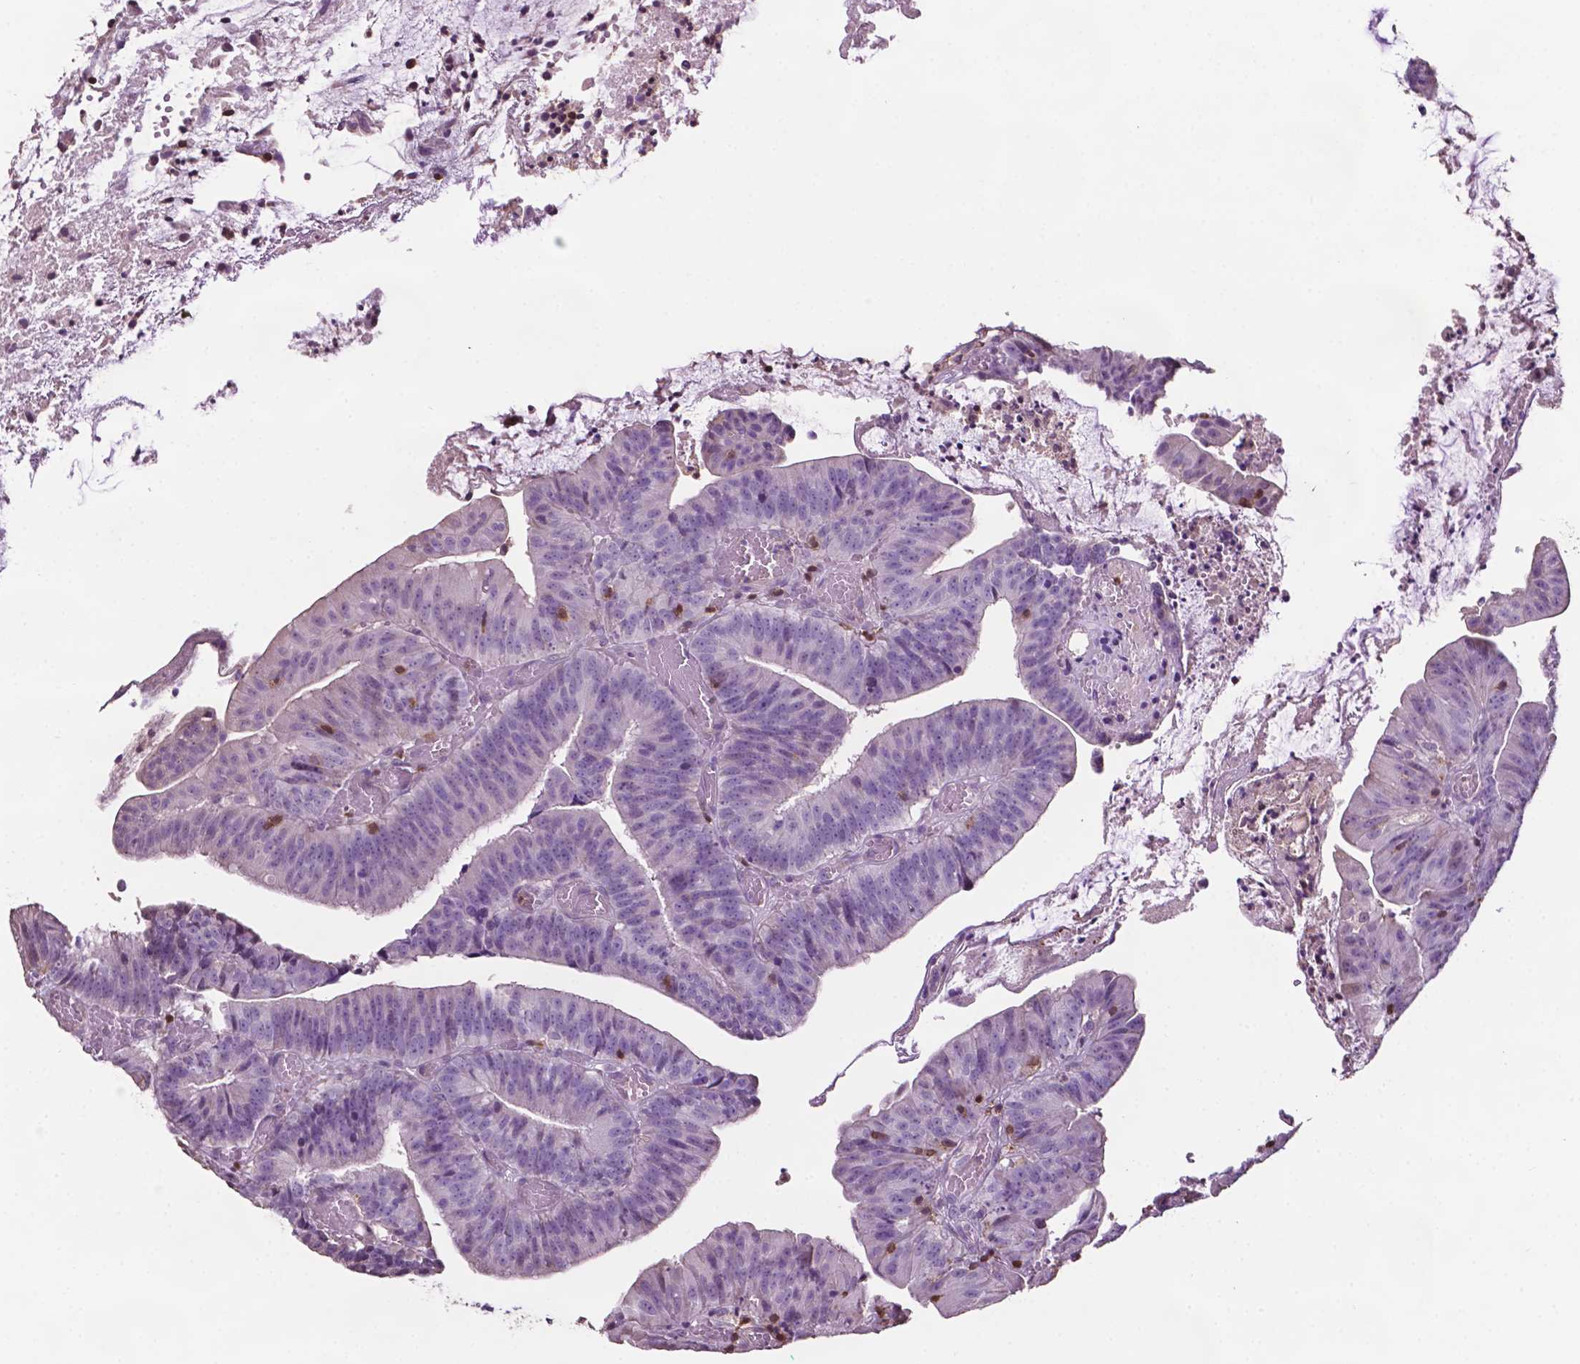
{"staining": {"intensity": "negative", "quantity": "none", "location": "none"}, "tissue": "colorectal cancer", "cell_type": "Tumor cells", "image_type": "cancer", "snomed": [{"axis": "morphology", "description": "Adenocarcinoma, NOS"}, {"axis": "topography", "description": "Colon"}], "caption": "This is a image of immunohistochemistry (IHC) staining of adenocarcinoma (colorectal), which shows no staining in tumor cells. (IHC, brightfield microscopy, high magnification).", "gene": "TBC1D10C", "patient": {"sex": "female", "age": 78}}